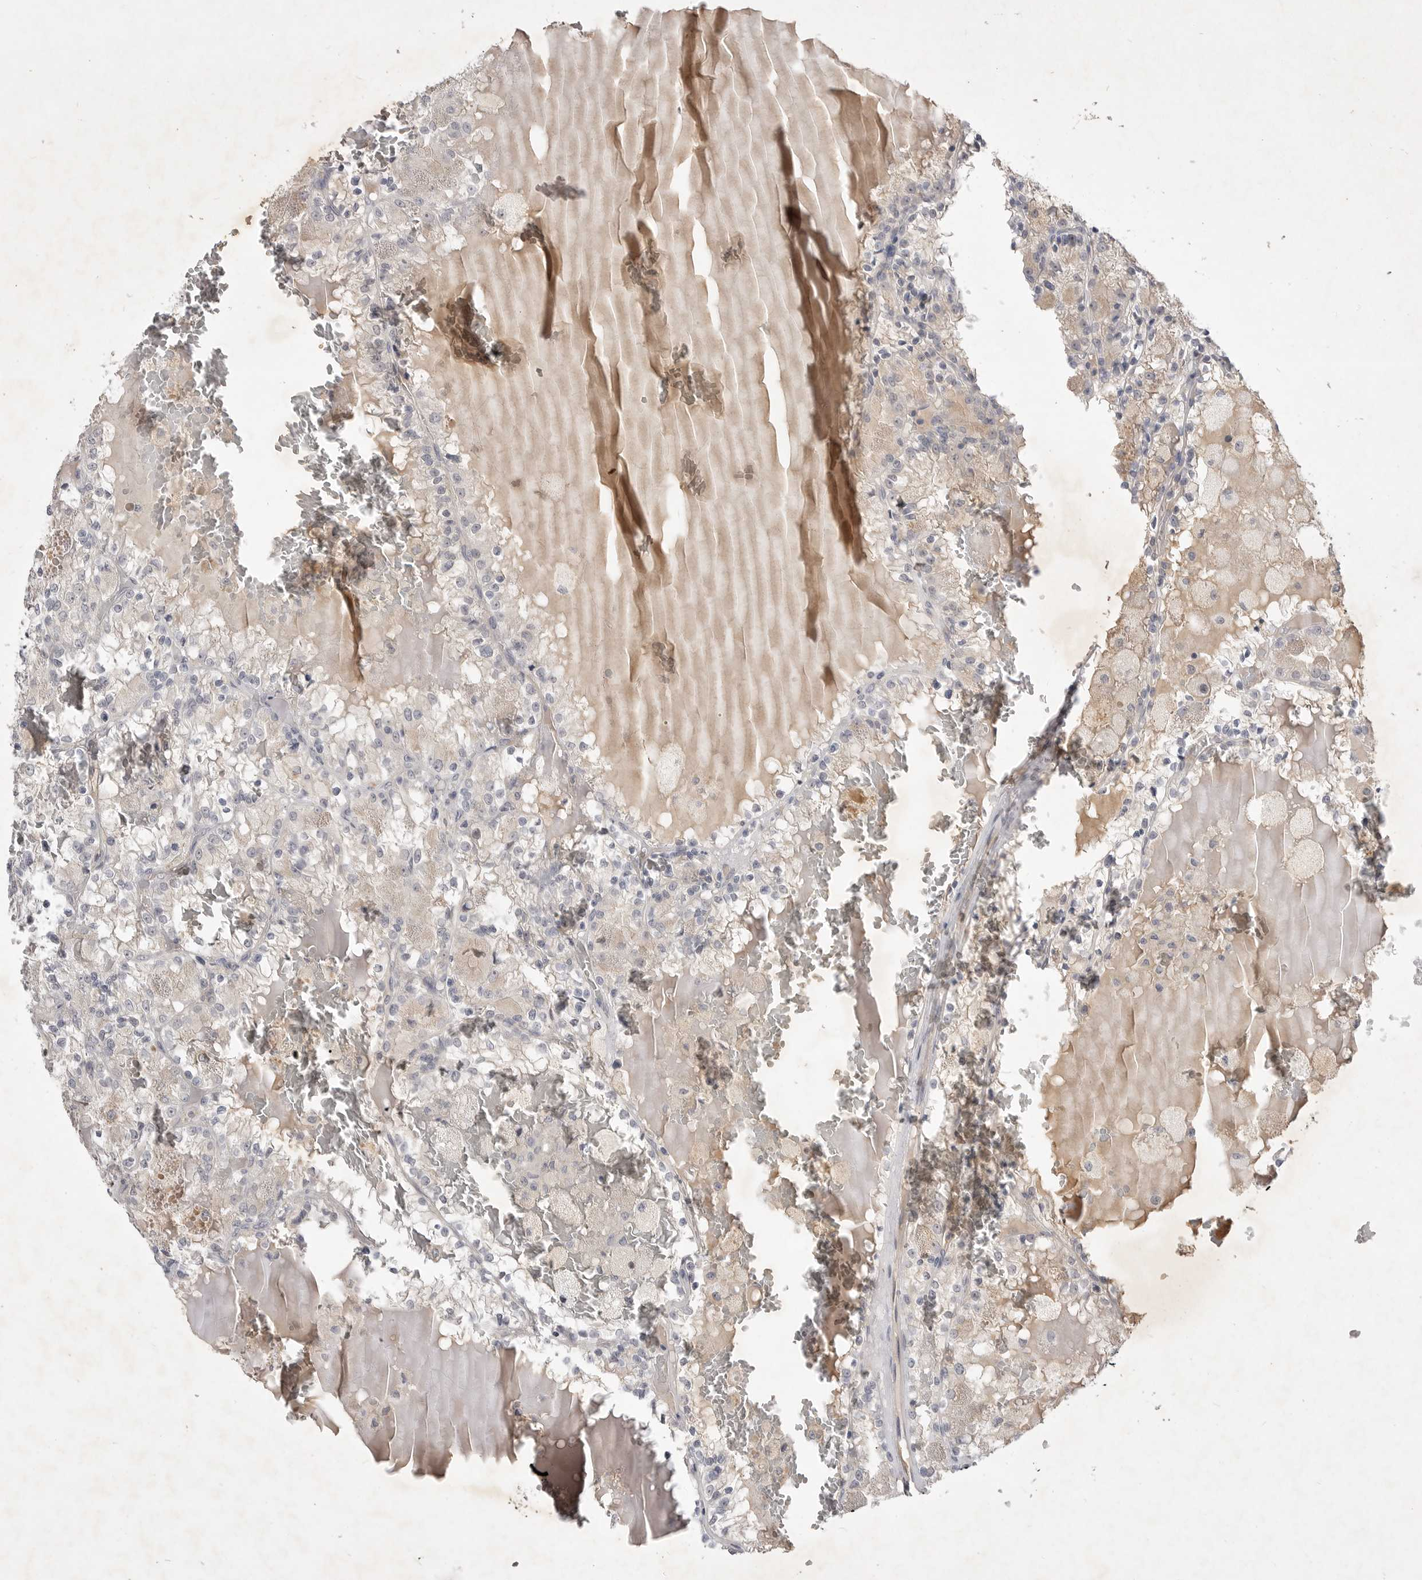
{"staining": {"intensity": "negative", "quantity": "none", "location": "none"}, "tissue": "renal cancer", "cell_type": "Tumor cells", "image_type": "cancer", "snomed": [{"axis": "morphology", "description": "Adenocarcinoma, NOS"}, {"axis": "topography", "description": "Kidney"}], "caption": "Renal adenocarcinoma stained for a protein using IHC shows no staining tumor cells.", "gene": "ITGAD", "patient": {"sex": "female", "age": 56}}